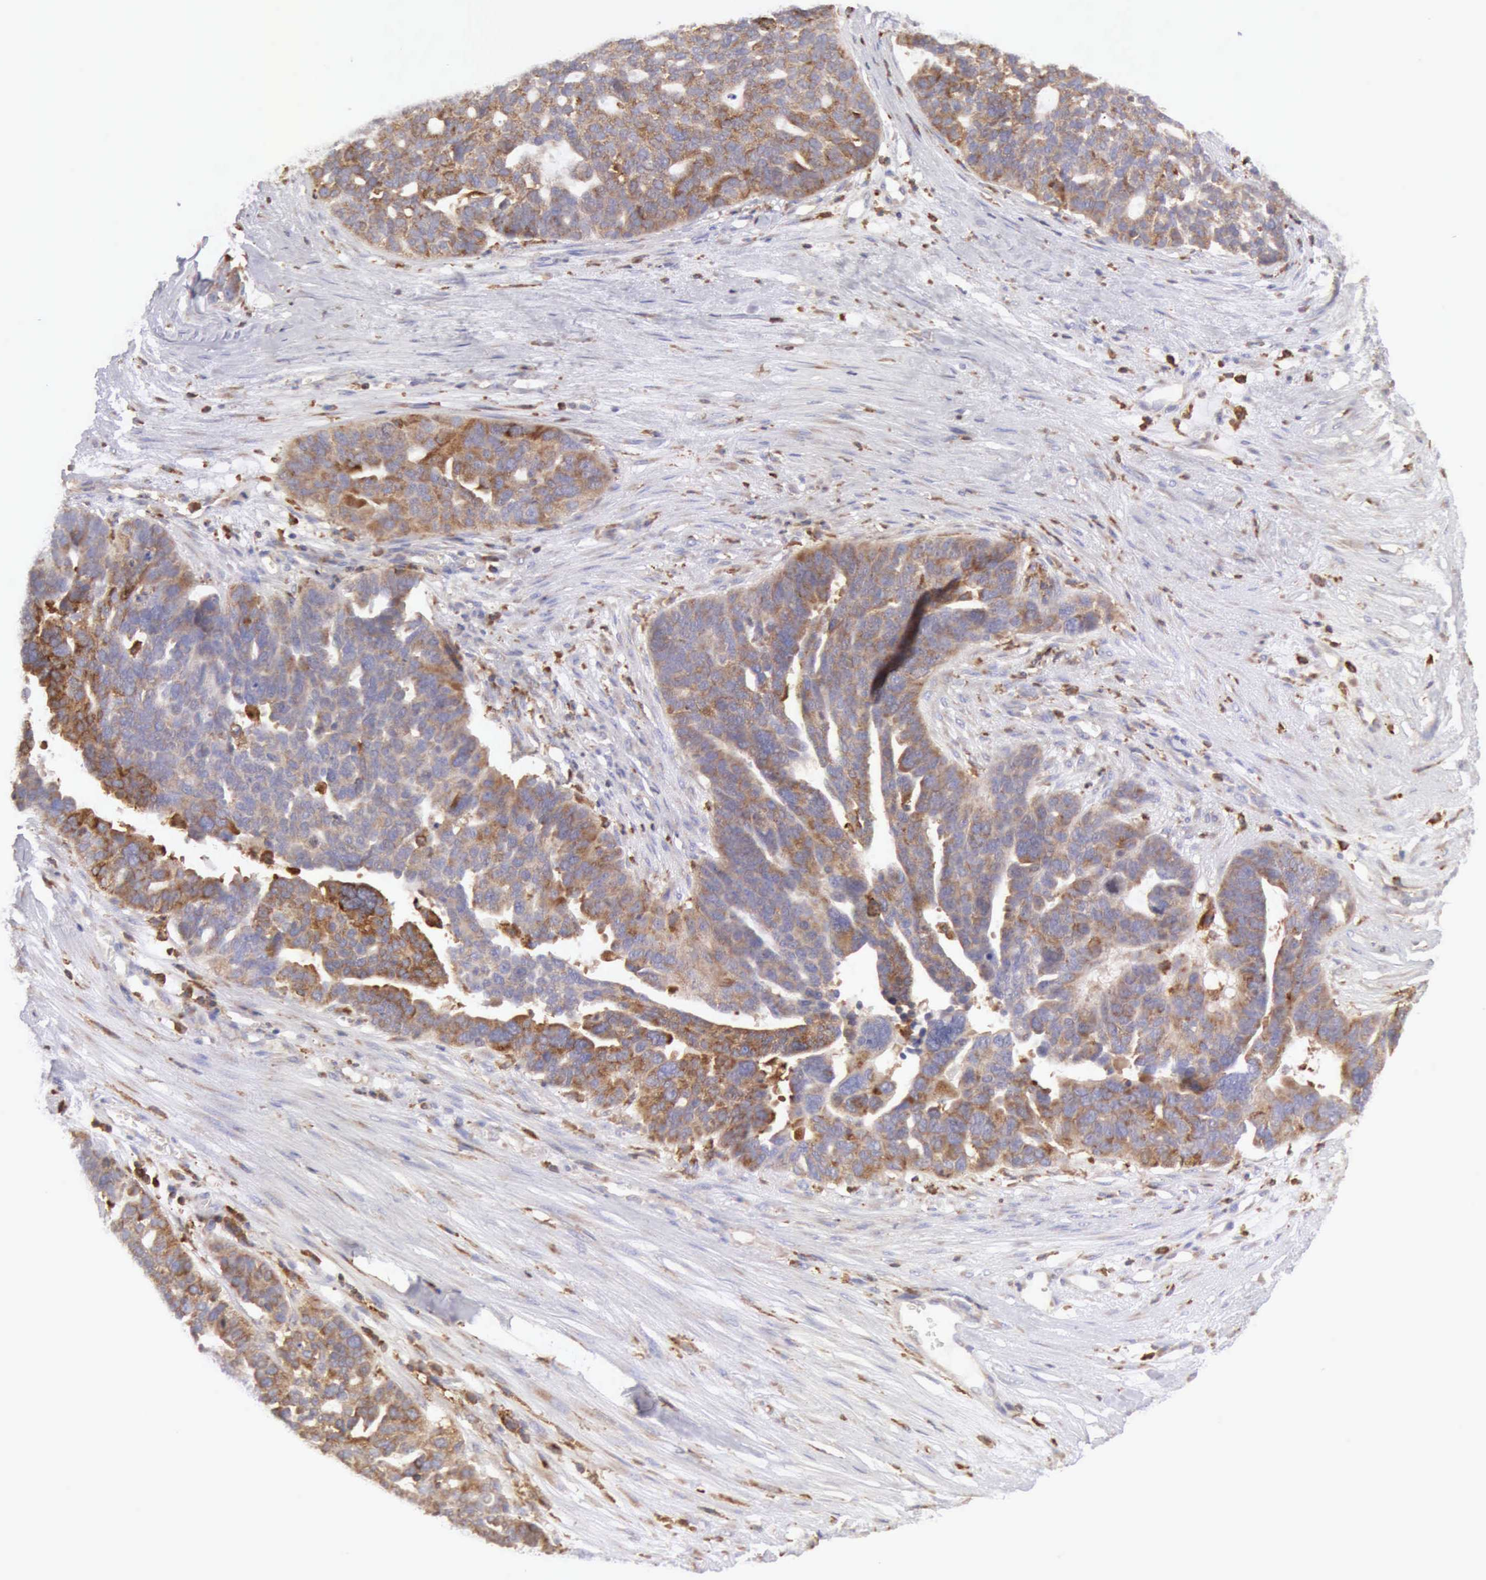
{"staining": {"intensity": "moderate", "quantity": "25%-75%", "location": "cytoplasmic/membranous"}, "tissue": "ovarian cancer", "cell_type": "Tumor cells", "image_type": "cancer", "snomed": [{"axis": "morphology", "description": "Cystadenocarcinoma, serous, NOS"}, {"axis": "topography", "description": "Ovary"}], "caption": "Ovarian cancer stained with a brown dye exhibits moderate cytoplasmic/membranous positive expression in about 25%-75% of tumor cells.", "gene": "ARHGAP4", "patient": {"sex": "female", "age": 59}}